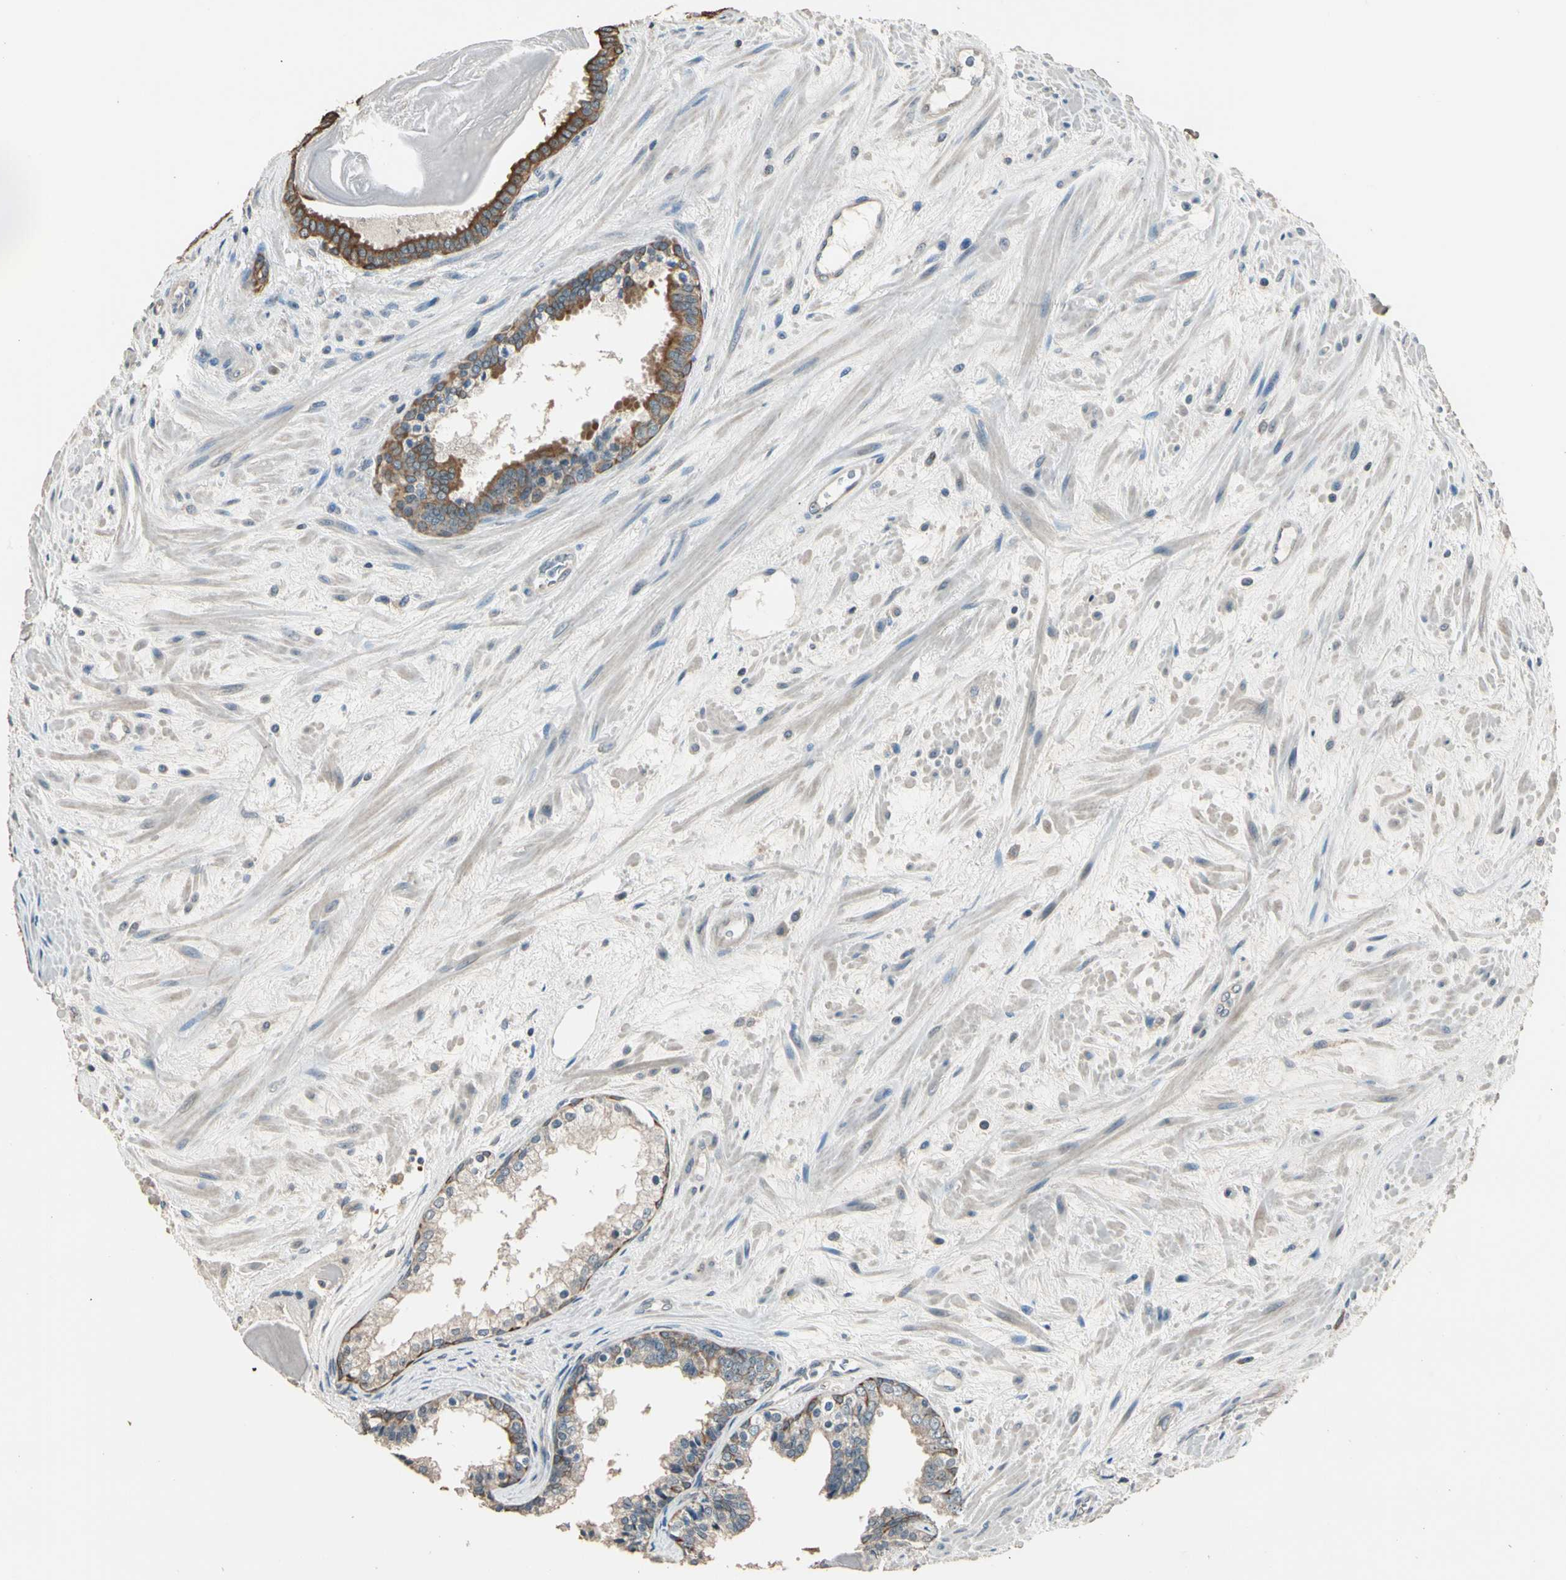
{"staining": {"intensity": "moderate", "quantity": "25%-75%", "location": "cytoplasmic/membranous"}, "tissue": "prostate", "cell_type": "Glandular cells", "image_type": "normal", "snomed": [{"axis": "morphology", "description": "Normal tissue, NOS"}, {"axis": "topography", "description": "Prostate"}], "caption": "Immunohistochemical staining of normal human prostate reveals medium levels of moderate cytoplasmic/membranous staining in about 25%-75% of glandular cells. The staining was performed using DAB (3,3'-diaminobenzidine) to visualize the protein expression in brown, while the nuclei were stained in blue with hematoxylin (Magnification: 20x).", "gene": "MAP3K7", "patient": {"sex": "male", "age": 65}}